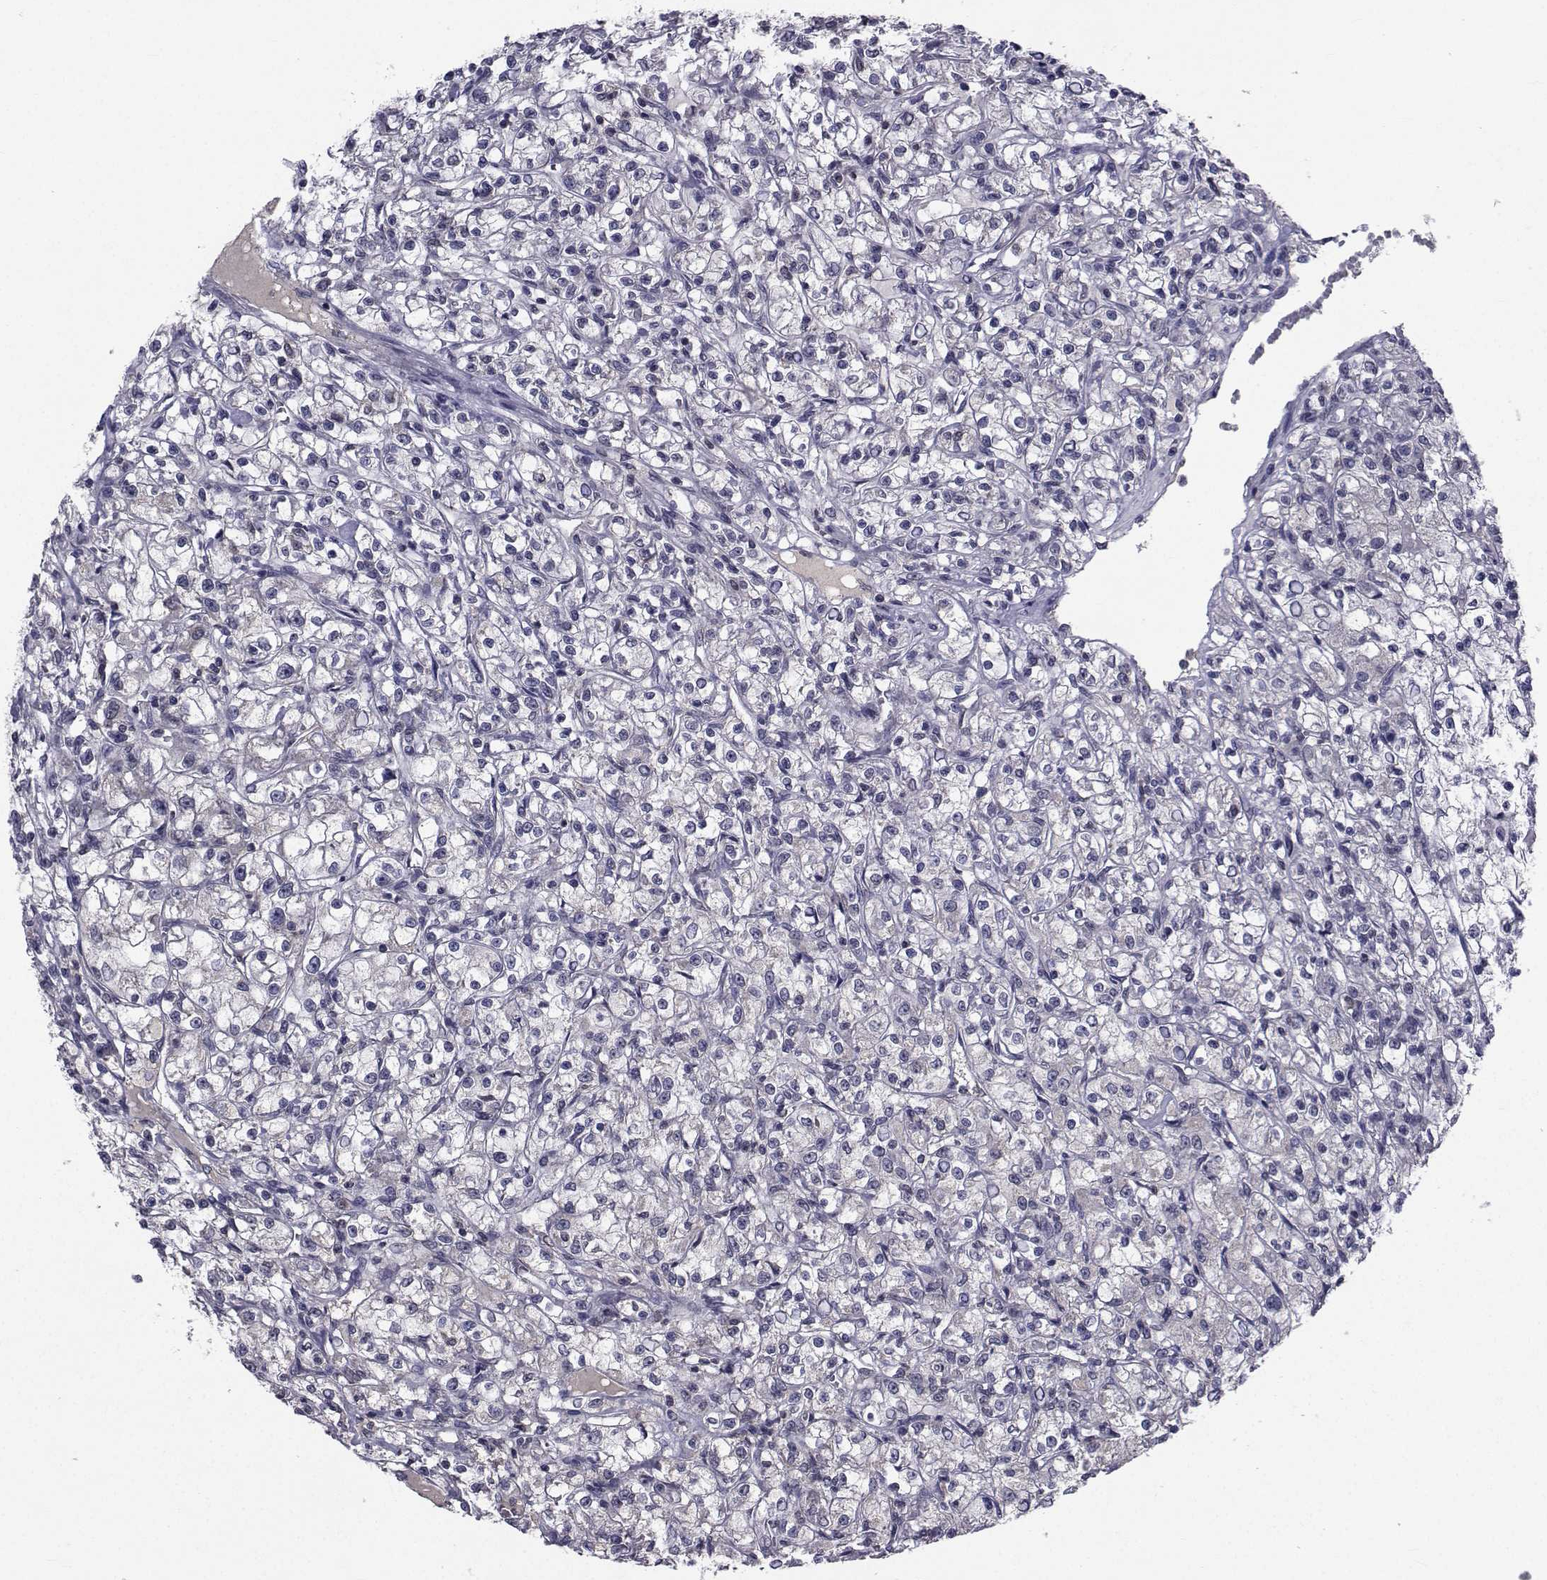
{"staining": {"intensity": "negative", "quantity": "none", "location": "none"}, "tissue": "renal cancer", "cell_type": "Tumor cells", "image_type": "cancer", "snomed": [{"axis": "morphology", "description": "Adenocarcinoma, NOS"}, {"axis": "topography", "description": "Kidney"}], "caption": "Adenocarcinoma (renal) was stained to show a protein in brown. There is no significant staining in tumor cells.", "gene": "CYP2S1", "patient": {"sex": "female", "age": 59}}